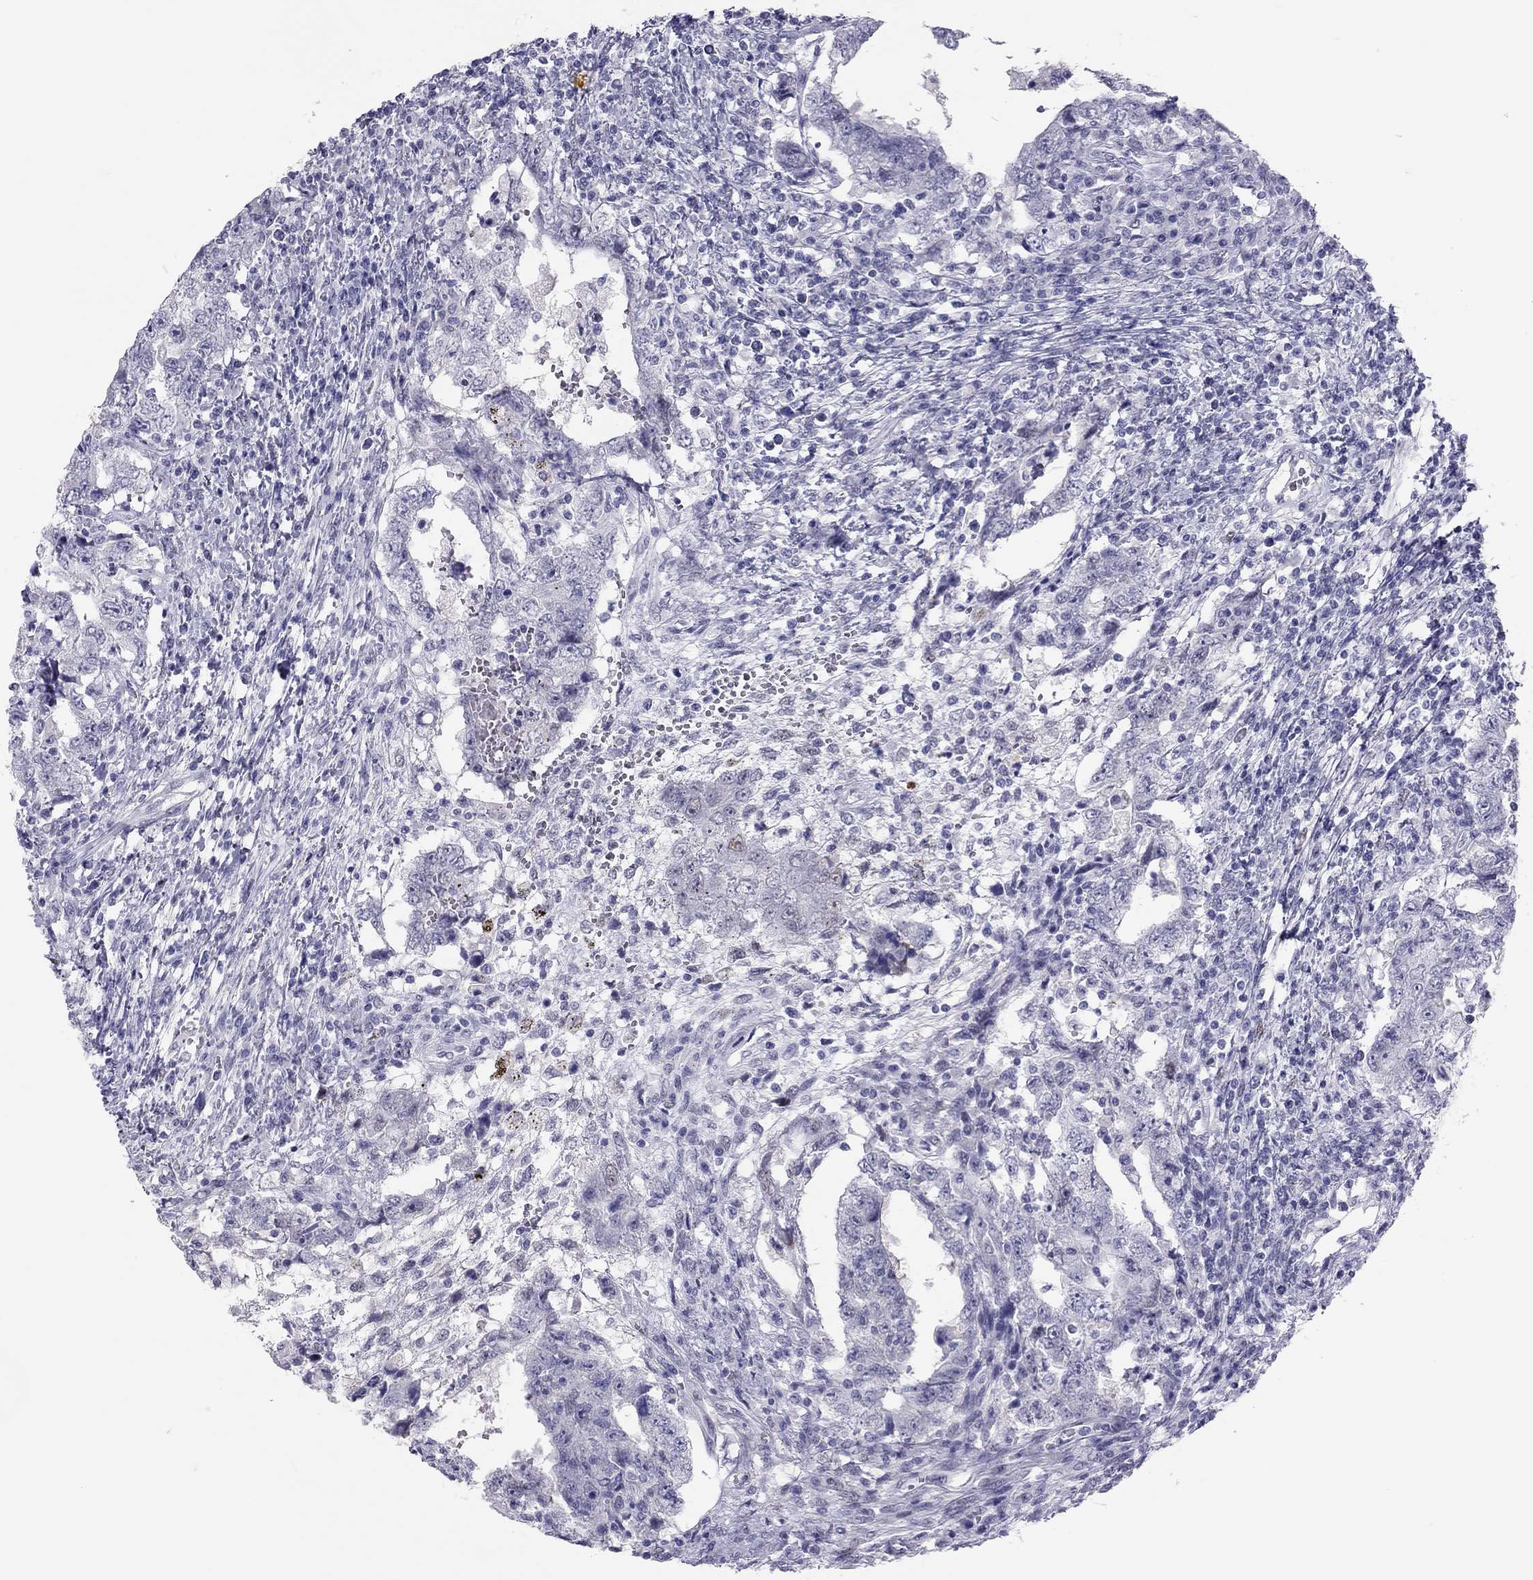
{"staining": {"intensity": "negative", "quantity": "none", "location": "none"}, "tissue": "testis cancer", "cell_type": "Tumor cells", "image_type": "cancer", "snomed": [{"axis": "morphology", "description": "Carcinoma, Embryonal, NOS"}, {"axis": "topography", "description": "Testis"}], "caption": "An immunohistochemistry (IHC) histopathology image of testis cancer is shown. There is no staining in tumor cells of testis cancer.", "gene": "PHOX2A", "patient": {"sex": "male", "age": 26}}